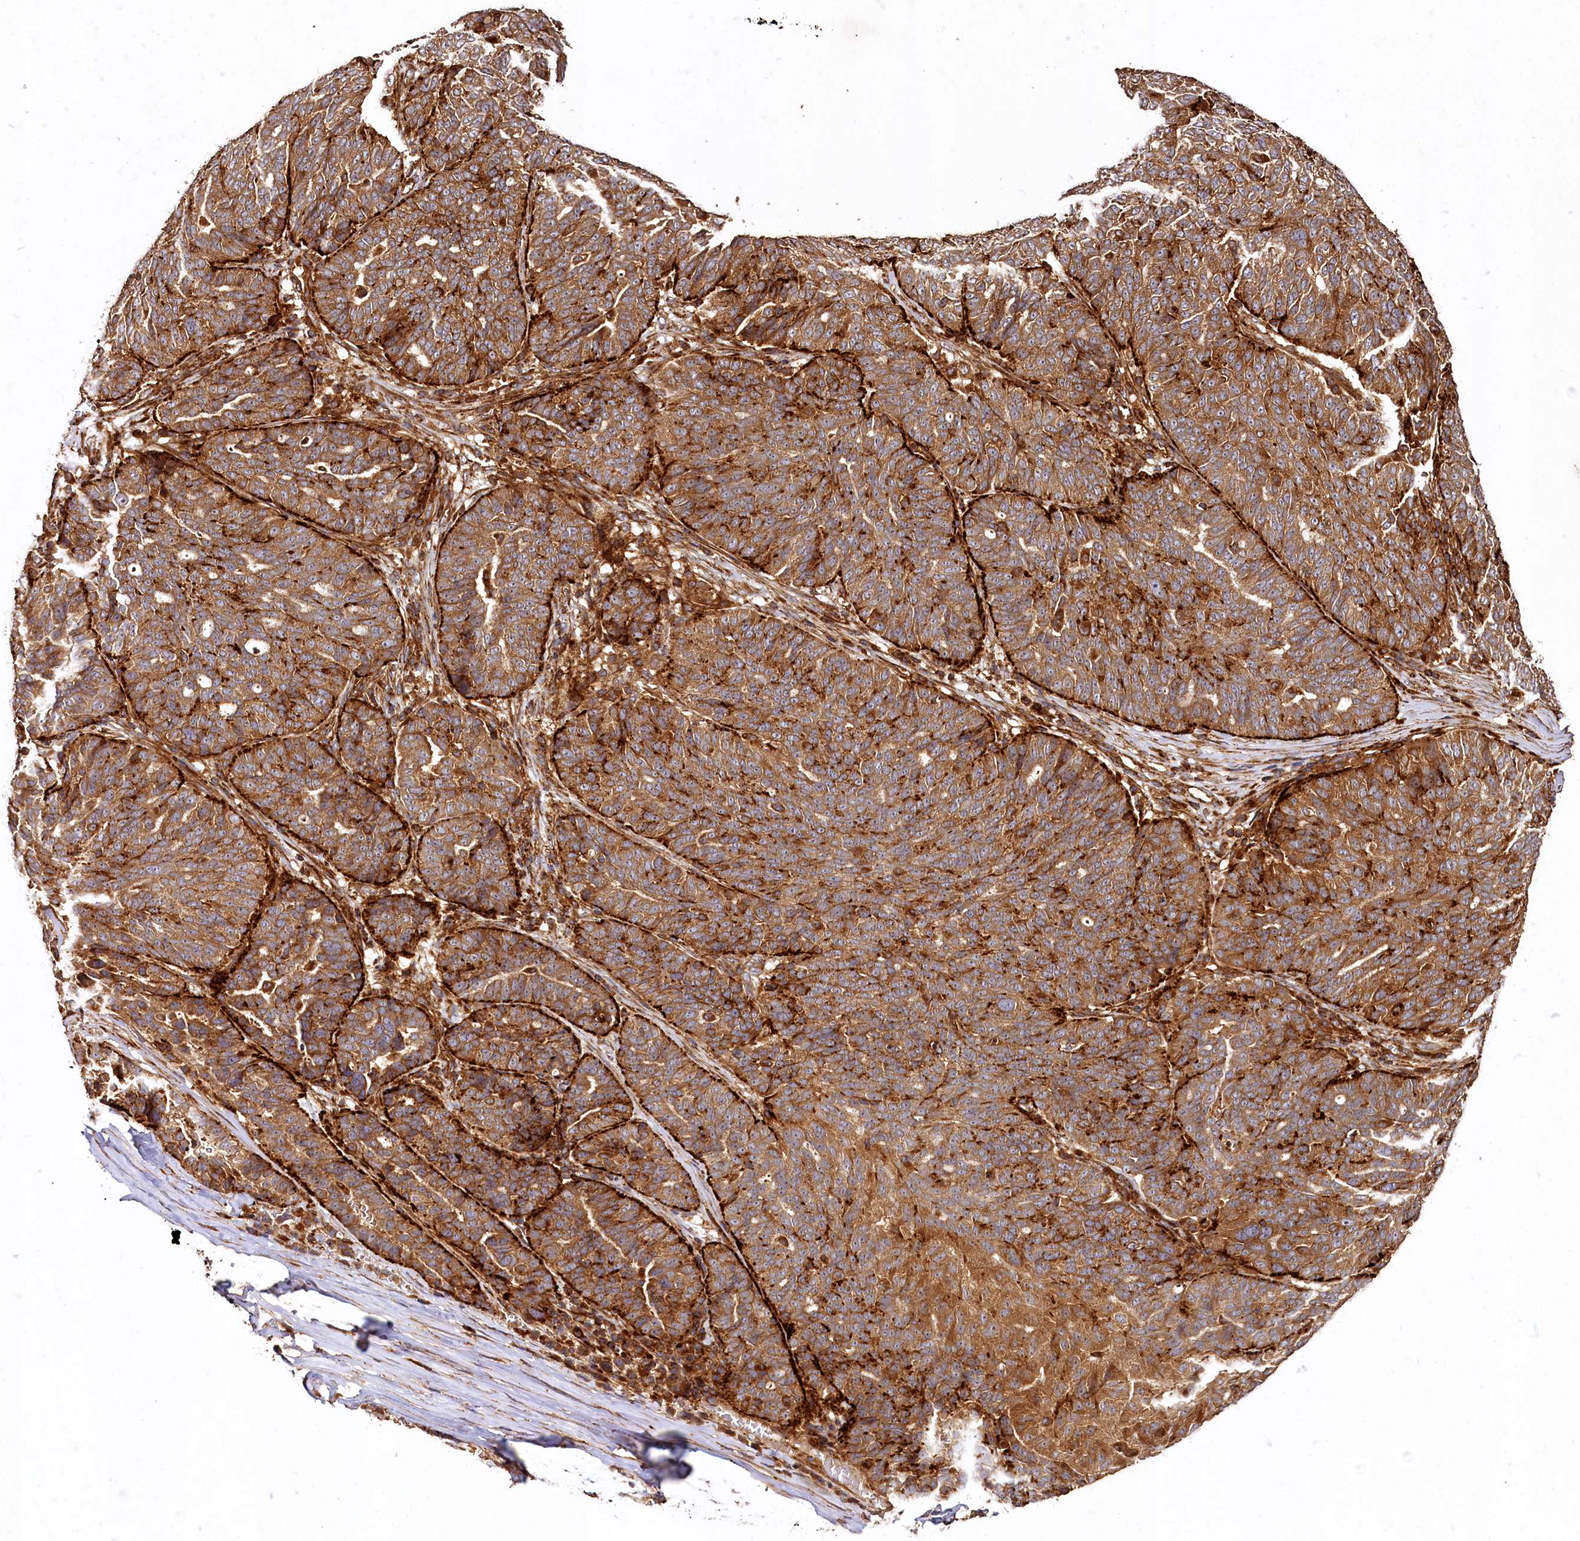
{"staining": {"intensity": "strong", "quantity": ">75%", "location": "cytoplasmic/membranous"}, "tissue": "ovarian cancer", "cell_type": "Tumor cells", "image_type": "cancer", "snomed": [{"axis": "morphology", "description": "Cystadenocarcinoma, serous, NOS"}, {"axis": "topography", "description": "Ovary"}], "caption": "High-magnification brightfield microscopy of ovarian cancer (serous cystadenocarcinoma) stained with DAB (brown) and counterstained with hematoxylin (blue). tumor cells exhibit strong cytoplasmic/membranous positivity is appreciated in about>75% of cells.", "gene": "WDR73", "patient": {"sex": "female", "age": 59}}